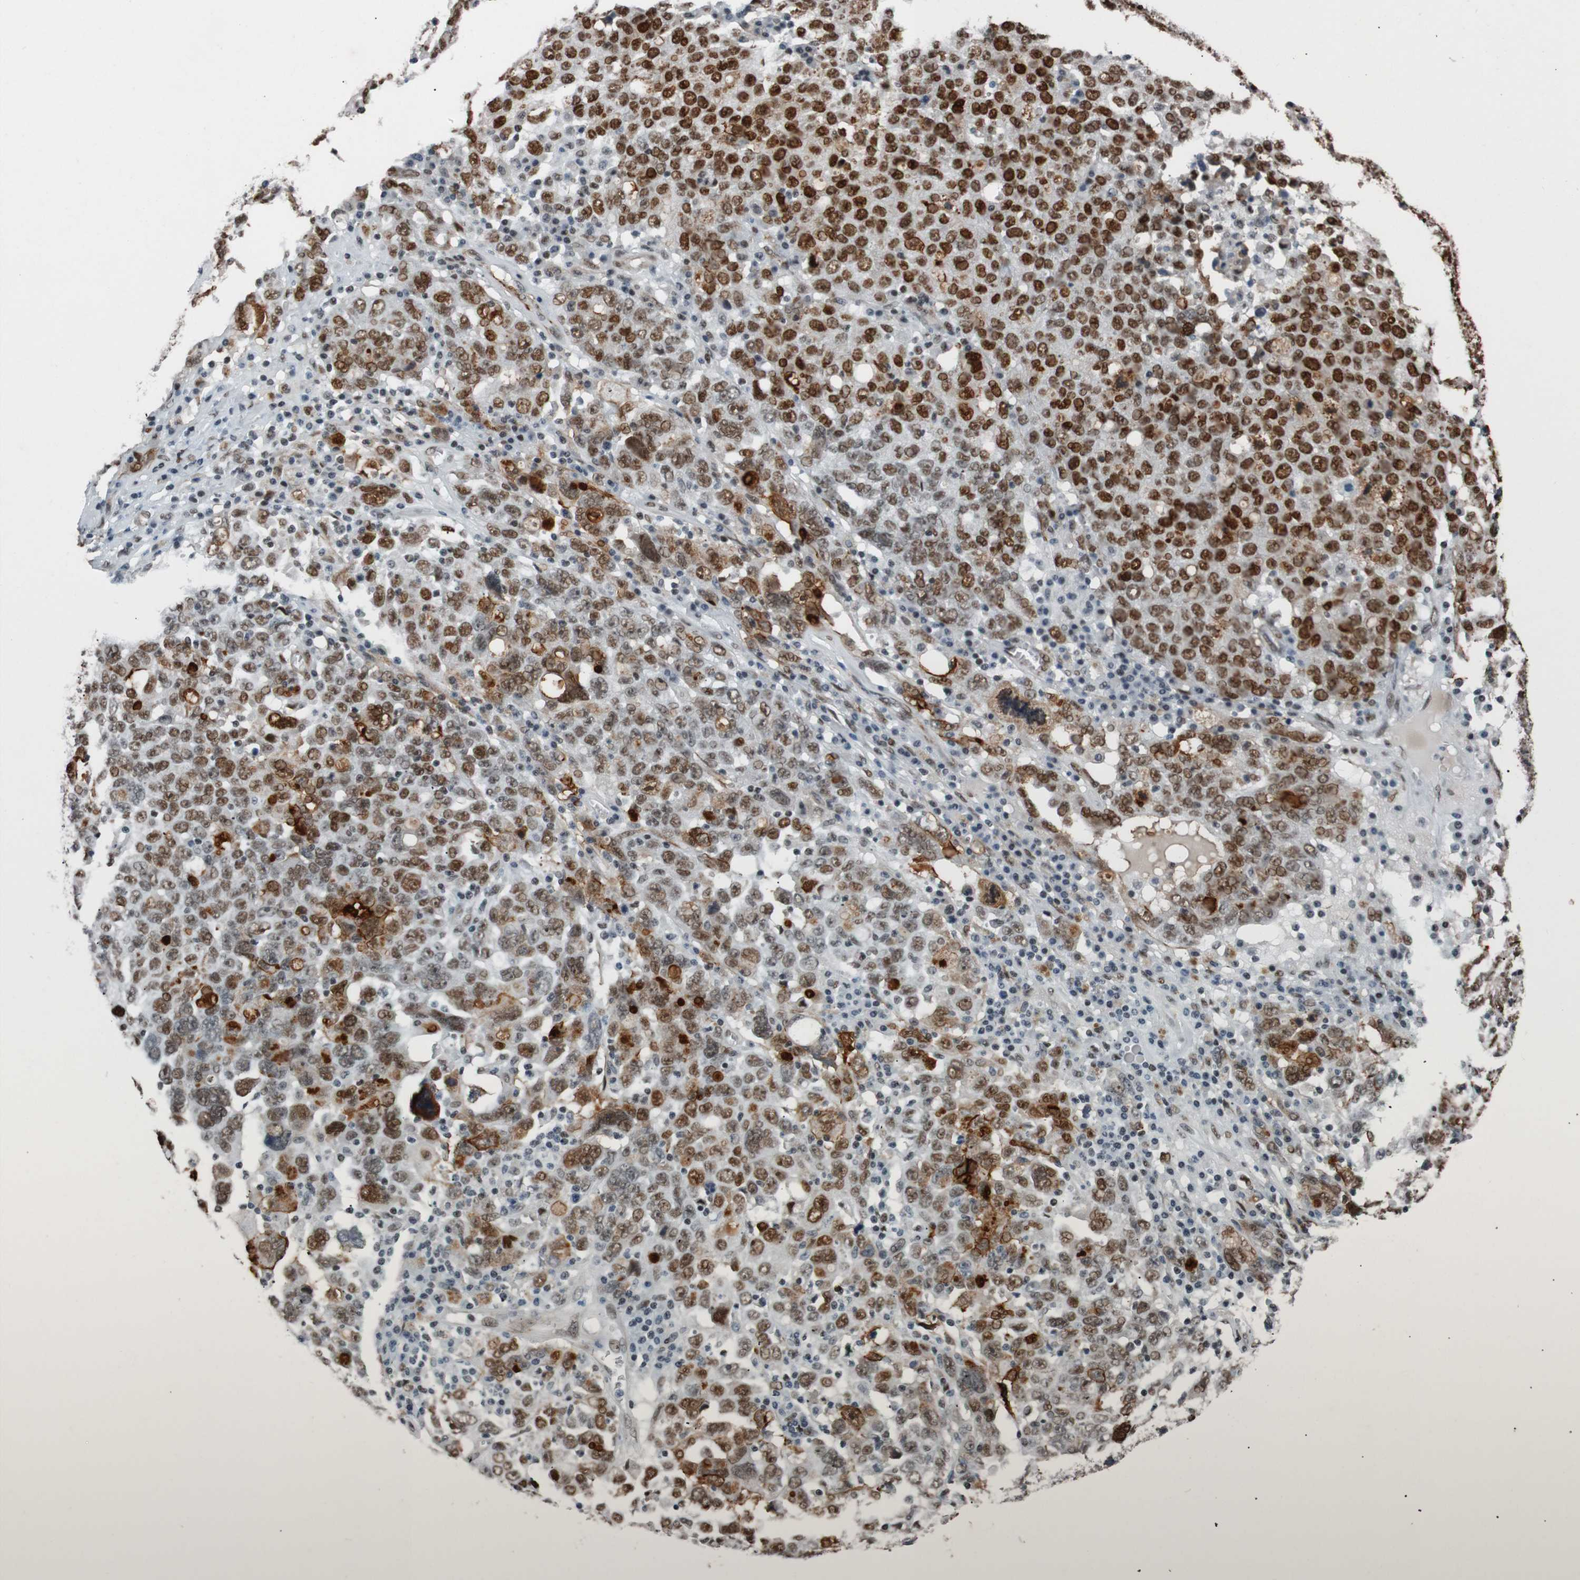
{"staining": {"intensity": "strong", "quantity": "25%-75%", "location": "nuclear"}, "tissue": "ovarian cancer", "cell_type": "Tumor cells", "image_type": "cancer", "snomed": [{"axis": "morphology", "description": "Carcinoma, endometroid"}, {"axis": "topography", "description": "Ovary"}], "caption": "A high amount of strong nuclear positivity is seen in approximately 25%-75% of tumor cells in ovarian endometroid carcinoma tissue. The staining was performed using DAB (3,3'-diaminobenzidine), with brown indicating positive protein expression. Nuclei are stained blue with hematoxylin.", "gene": "HEXIM1", "patient": {"sex": "female", "age": 62}}